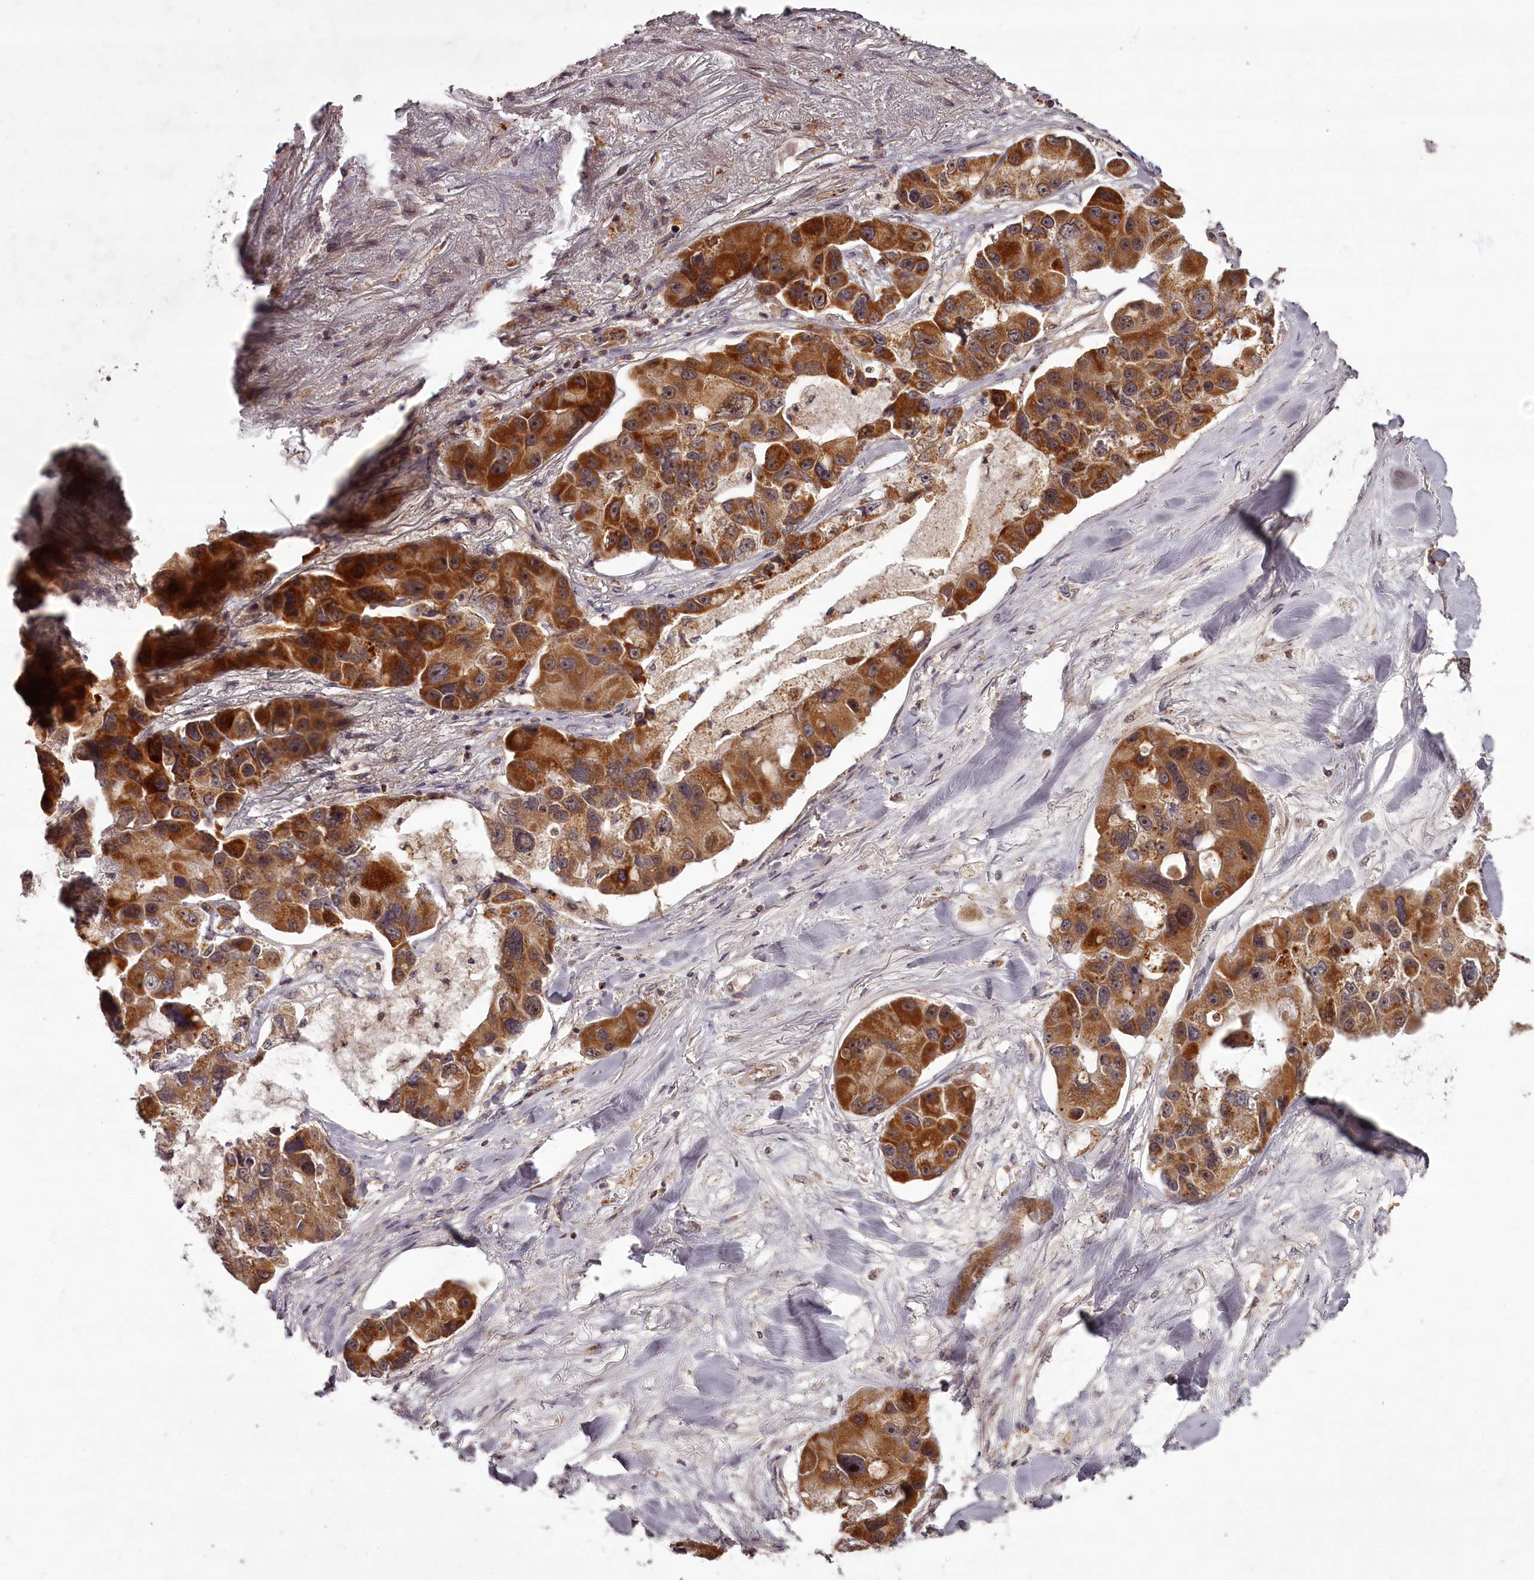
{"staining": {"intensity": "strong", "quantity": ">75%", "location": "cytoplasmic/membranous"}, "tissue": "lung cancer", "cell_type": "Tumor cells", "image_type": "cancer", "snomed": [{"axis": "morphology", "description": "Adenocarcinoma, NOS"}, {"axis": "topography", "description": "Lung"}], "caption": "This is a photomicrograph of immunohistochemistry staining of adenocarcinoma (lung), which shows strong staining in the cytoplasmic/membranous of tumor cells.", "gene": "PCBP2", "patient": {"sex": "female", "age": 54}}